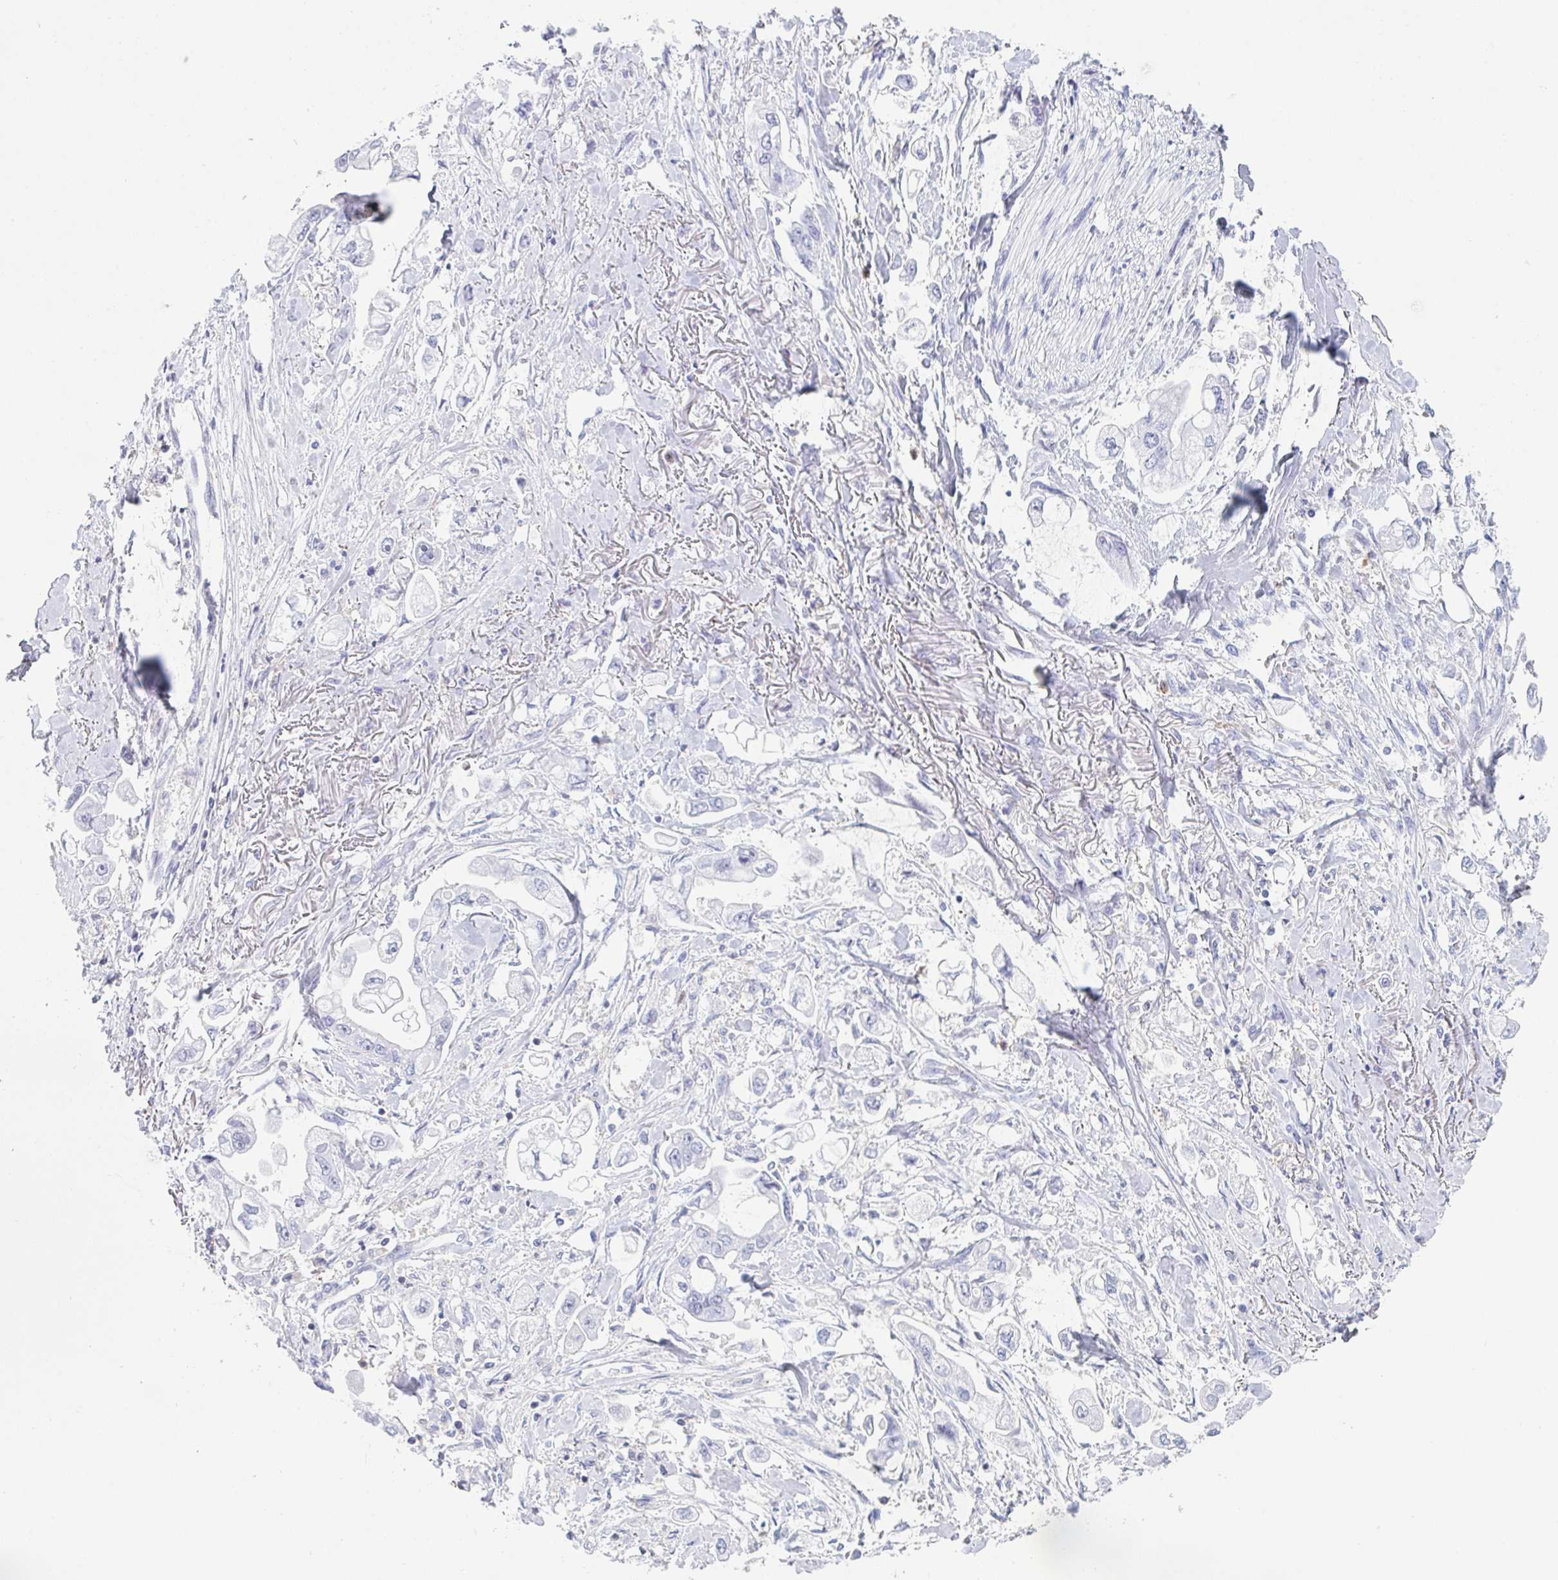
{"staining": {"intensity": "negative", "quantity": "none", "location": "none"}, "tissue": "stomach cancer", "cell_type": "Tumor cells", "image_type": "cancer", "snomed": [{"axis": "morphology", "description": "Adenocarcinoma, NOS"}, {"axis": "topography", "description": "Stomach"}], "caption": "Immunohistochemistry (IHC) image of neoplastic tissue: stomach cancer (adenocarcinoma) stained with DAB (3,3'-diaminobenzidine) exhibits no significant protein expression in tumor cells.", "gene": "MYO1F", "patient": {"sex": "male", "age": 62}}